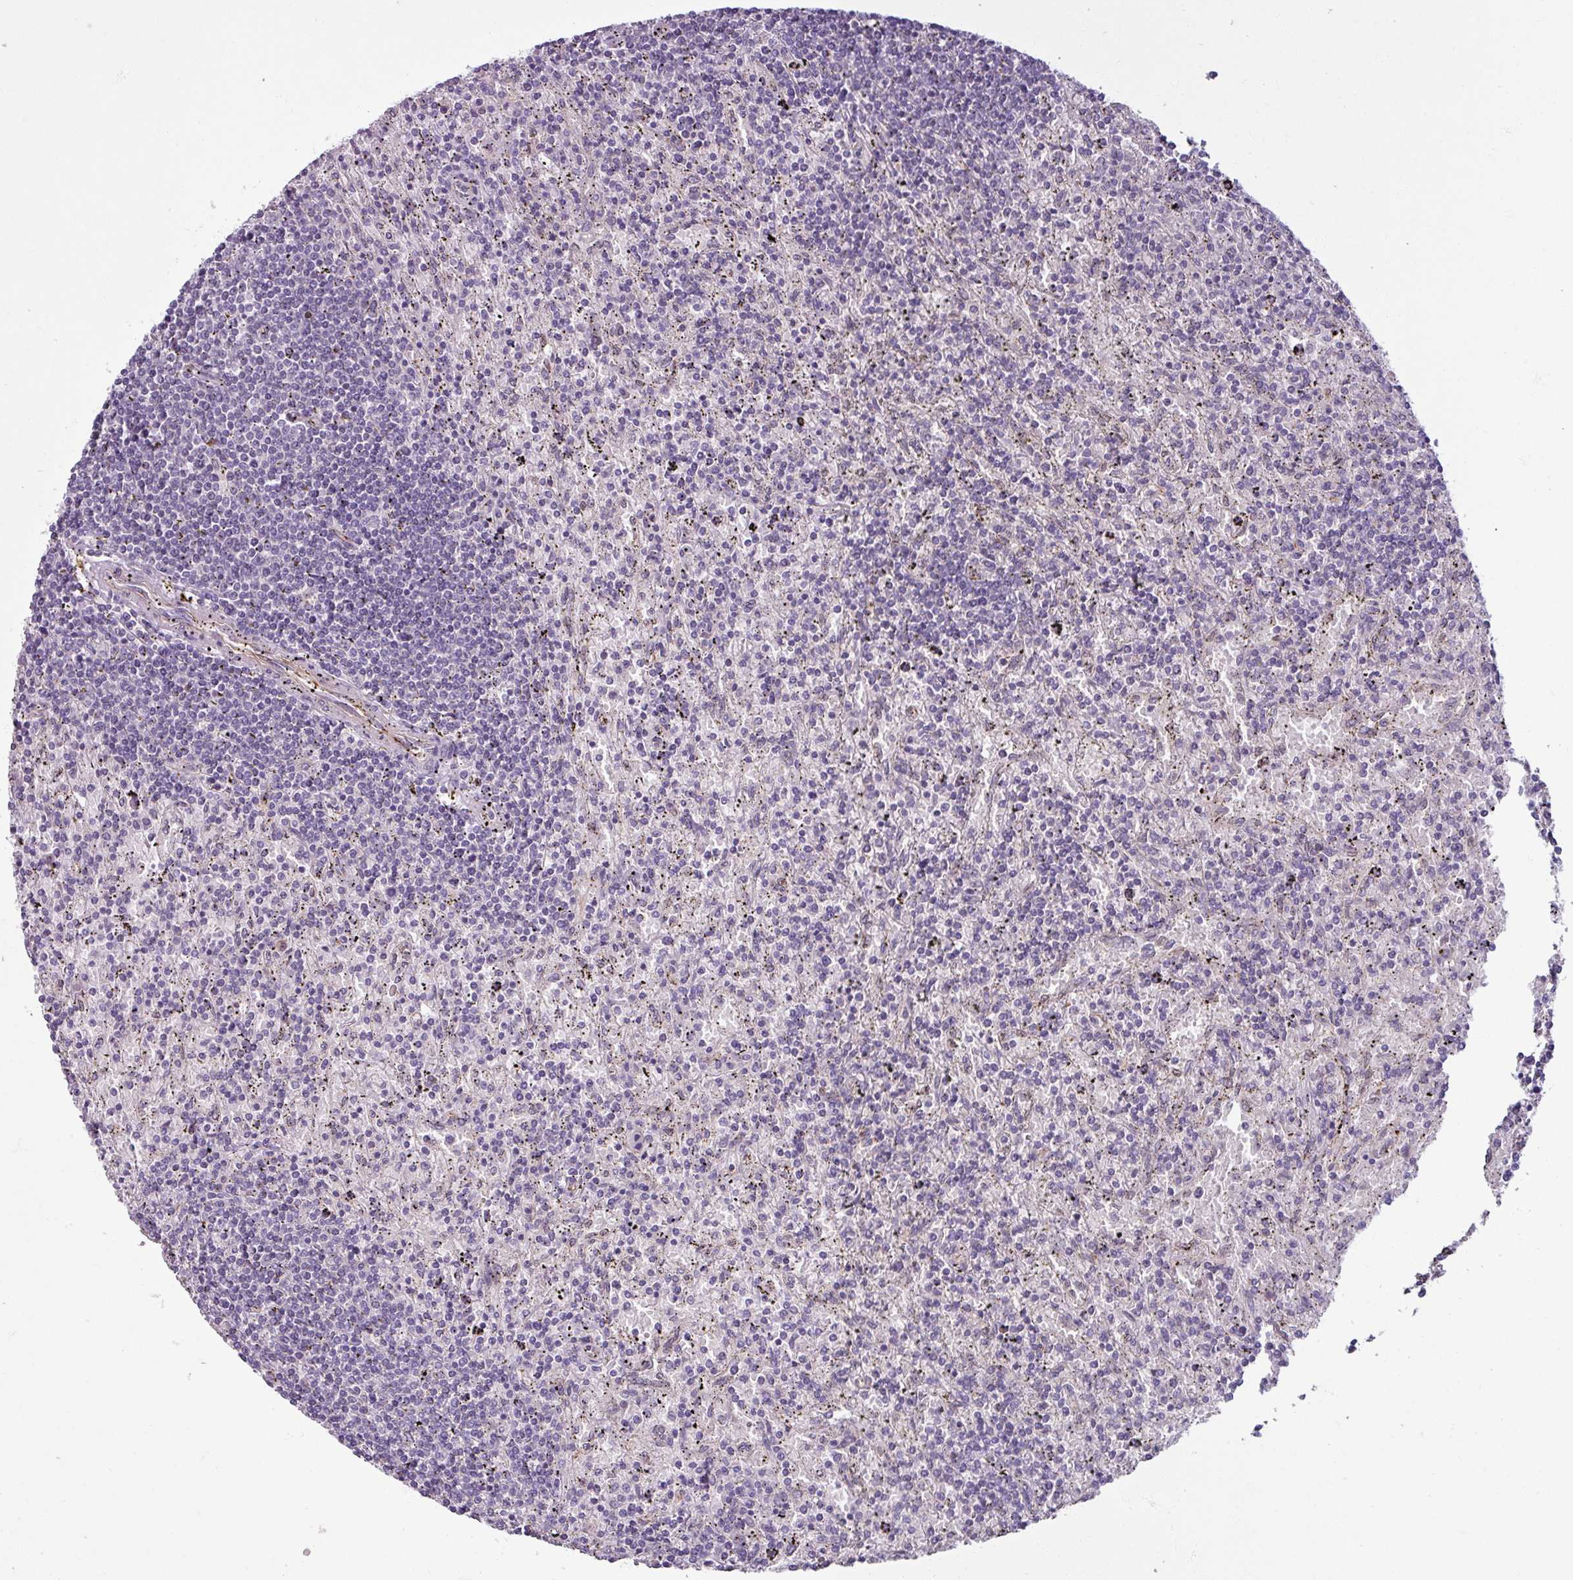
{"staining": {"intensity": "negative", "quantity": "none", "location": "none"}, "tissue": "lymphoma", "cell_type": "Tumor cells", "image_type": "cancer", "snomed": [{"axis": "morphology", "description": "Malignant lymphoma, non-Hodgkin's type, Low grade"}, {"axis": "topography", "description": "Spleen"}], "caption": "This is an immunohistochemistry (IHC) image of low-grade malignant lymphoma, non-Hodgkin's type. There is no staining in tumor cells.", "gene": "UVSSA", "patient": {"sex": "male", "age": 76}}